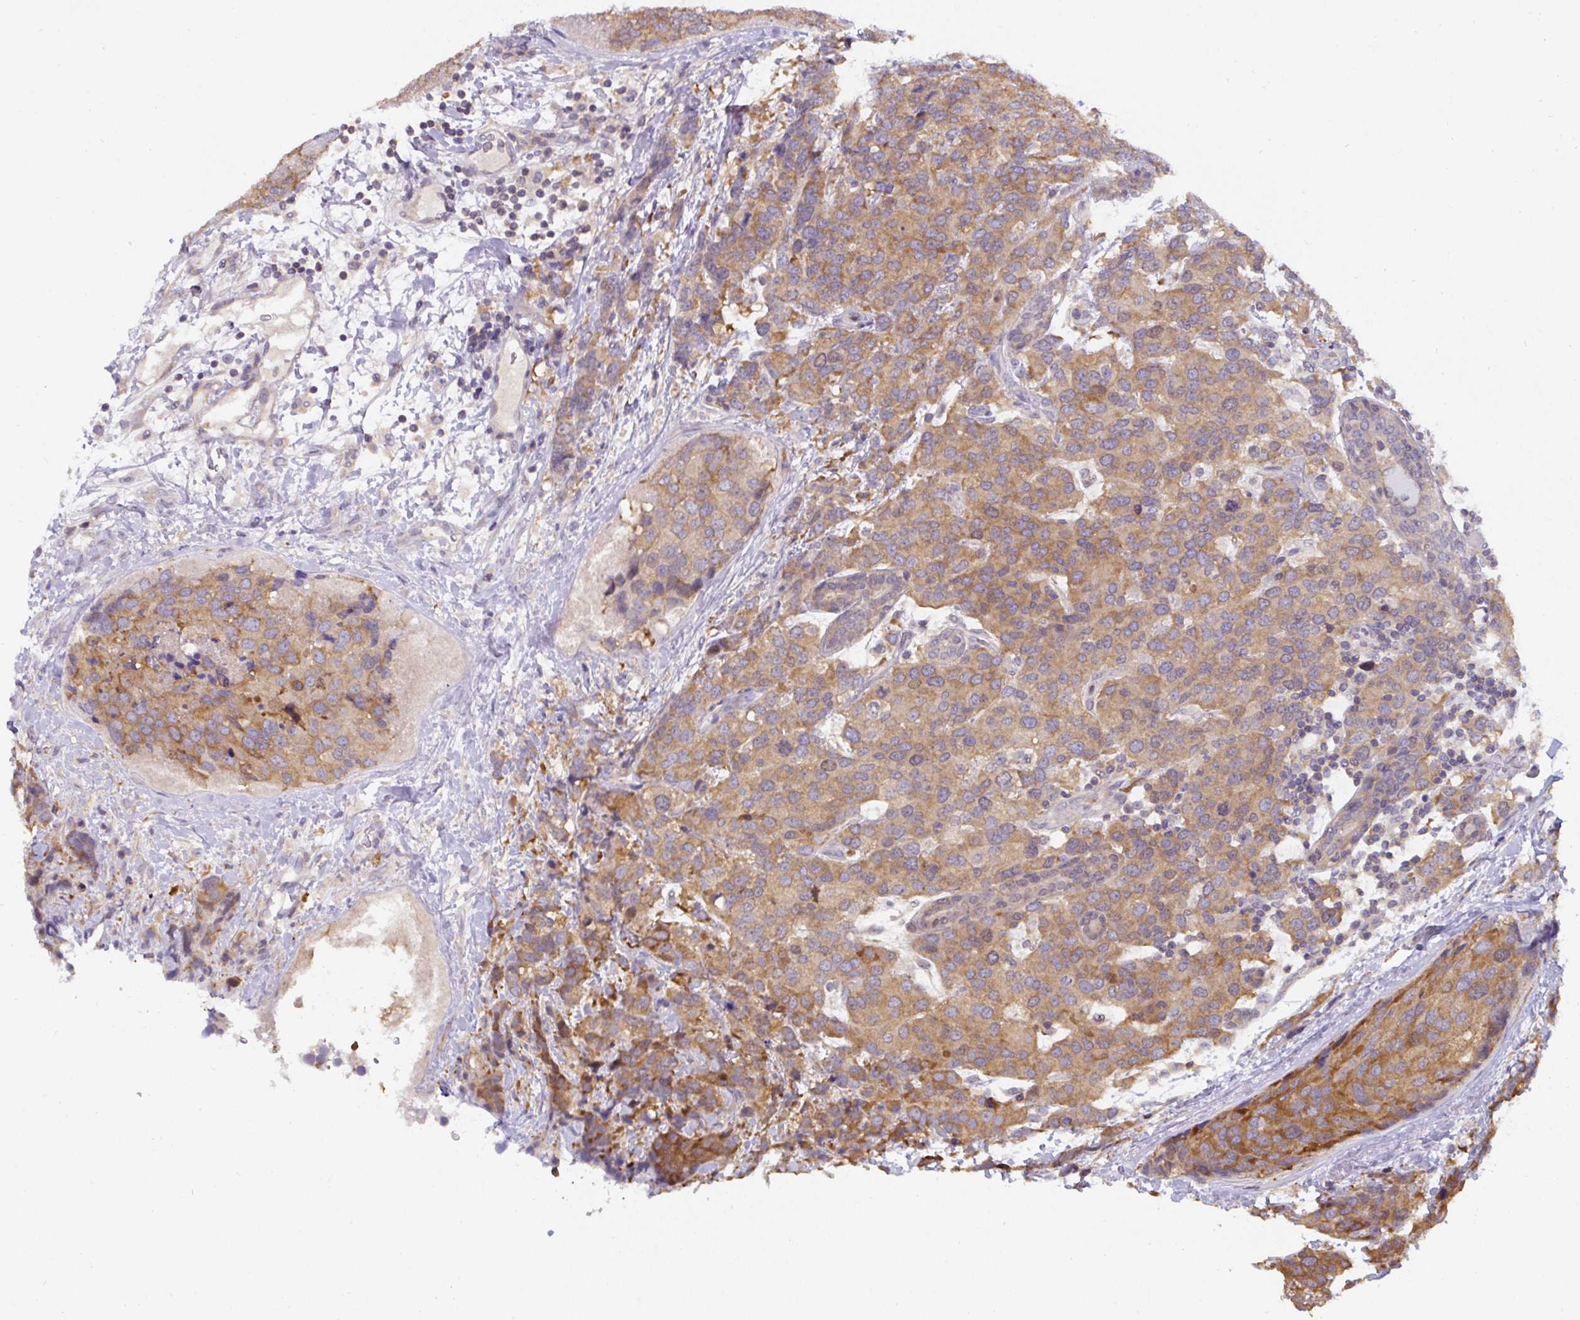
{"staining": {"intensity": "moderate", "quantity": ">75%", "location": "cytoplasmic/membranous"}, "tissue": "breast cancer", "cell_type": "Tumor cells", "image_type": "cancer", "snomed": [{"axis": "morphology", "description": "Lobular carcinoma"}, {"axis": "topography", "description": "Breast"}], "caption": "Moderate cytoplasmic/membranous protein expression is identified in approximately >75% of tumor cells in breast cancer (lobular carcinoma).", "gene": "ST13", "patient": {"sex": "female", "age": 59}}